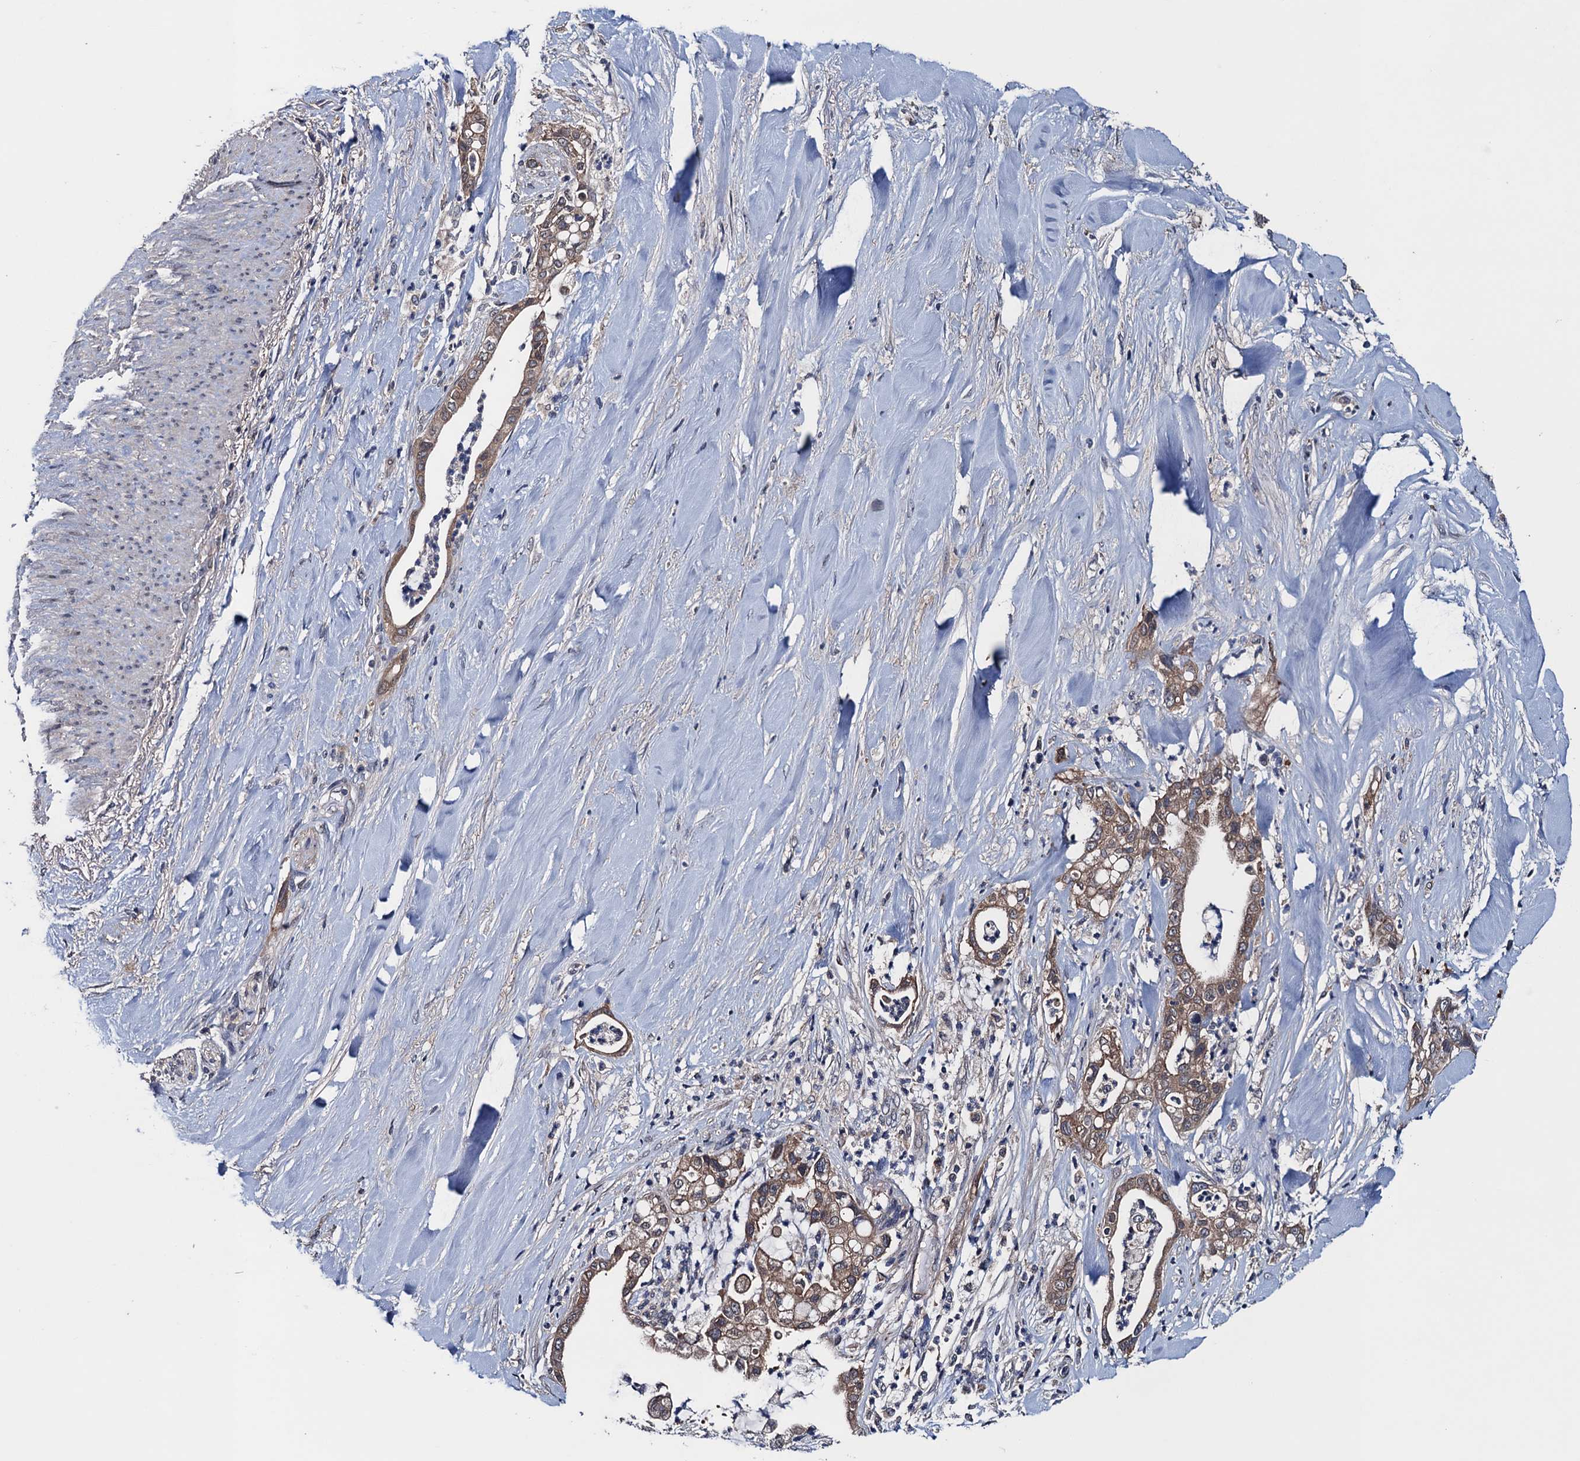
{"staining": {"intensity": "moderate", "quantity": ">75%", "location": "cytoplasmic/membranous"}, "tissue": "liver cancer", "cell_type": "Tumor cells", "image_type": "cancer", "snomed": [{"axis": "morphology", "description": "Cholangiocarcinoma"}, {"axis": "topography", "description": "Liver"}], "caption": "Immunohistochemical staining of liver cancer (cholangiocarcinoma) shows moderate cytoplasmic/membranous protein positivity in about >75% of tumor cells.", "gene": "BLTP3B", "patient": {"sex": "female", "age": 54}}